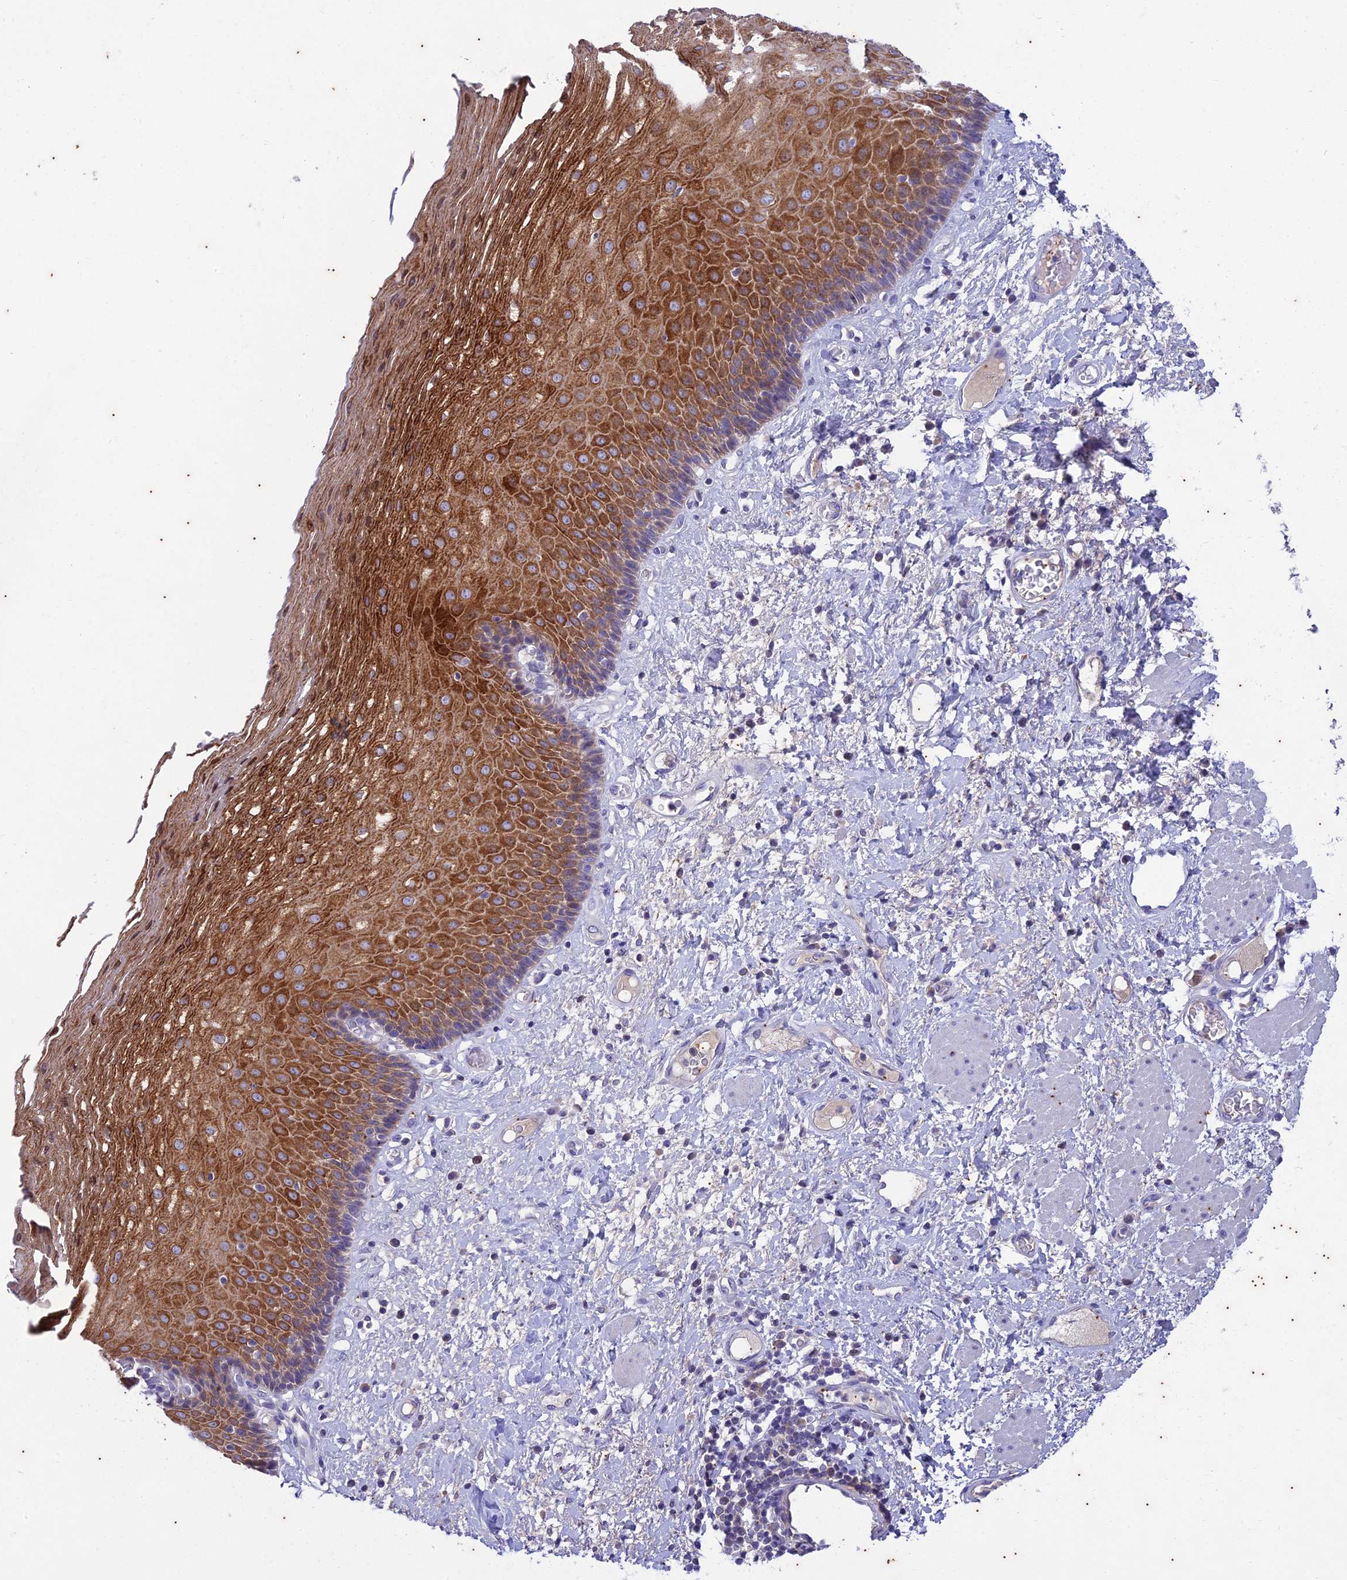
{"staining": {"intensity": "strong", "quantity": "25%-75%", "location": "cytoplasmic/membranous"}, "tissue": "esophagus", "cell_type": "Squamous epithelial cells", "image_type": "normal", "snomed": [{"axis": "morphology", "description": "Normal tissue, NOS"}, {"axis": "morphology", "description": "Adenocarcinoma, NOS"}, {"axis": "topography", "description": "Esophagus"}], "caption": "A photomicrograph showing strong cytoplasmic/membranous expression in about 25%-75% of squamous epithelial cells in unremarkable esophagus, as visualized by brown immunohistochemical staining.", "gene": "TMEM40", "patient": {"sex": "male", "age": 62}}